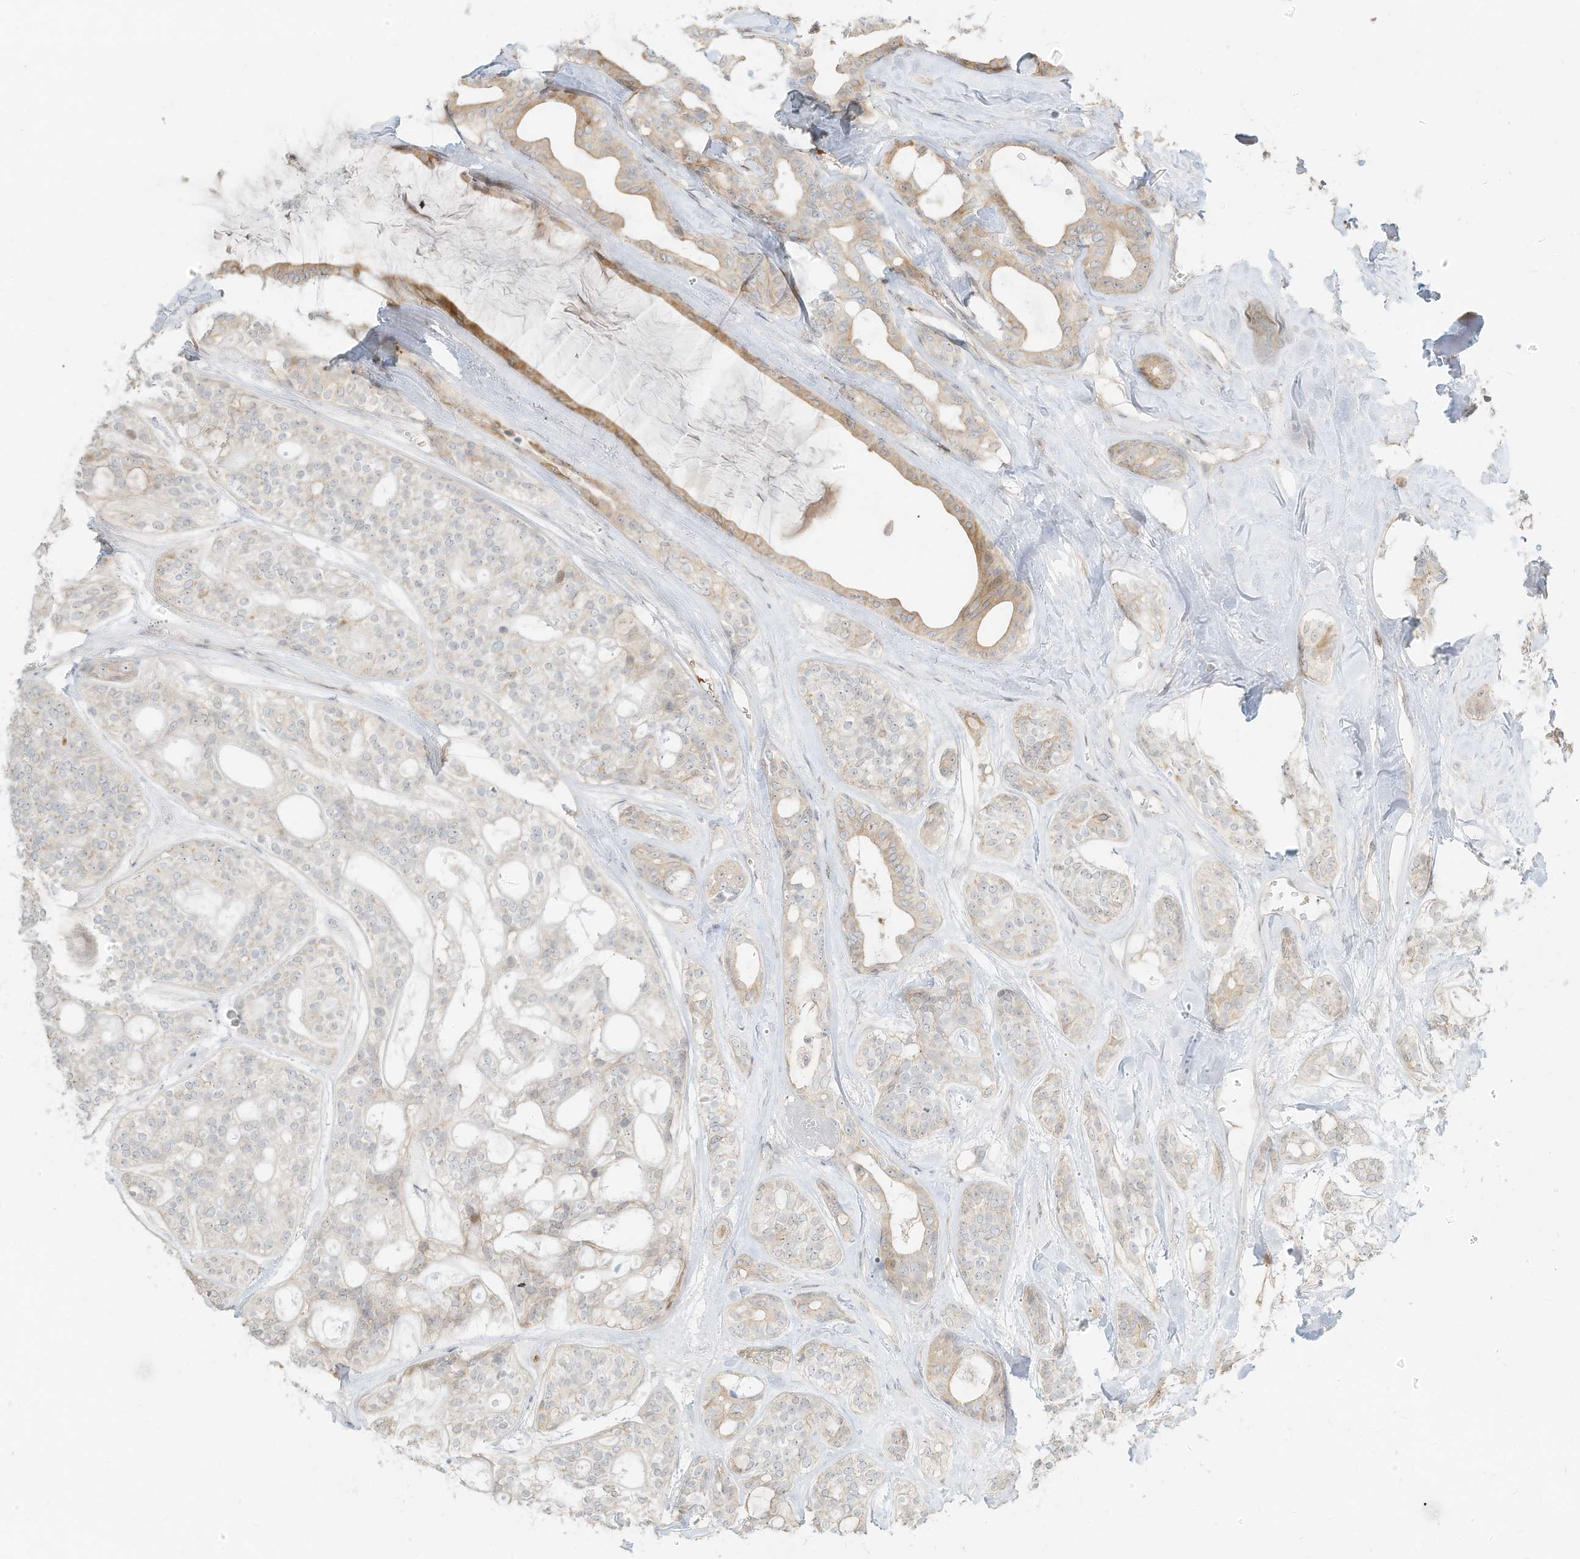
{"staining": {"intensity": "moderate", "quantity": "<25%", "location": "cytoplasmic/membranous"}, "tissue": "head and neck cancer", "cell_type": "Tumor cells", "image_type": "cancer", "snomed": [{"axis": "morphology", "description": "Adenocarcinoma, NOS"}, {"axis": "topography", "description": "Head-Neck"}], "caption": "Protein expression analysis of head and neck adenocarcinoma displays moderate cytoplasmic/membranous positivity in approximately <25% of tumor cells.", "gene": "OFD1", "patient": {"sex": "male", "age": 66}}